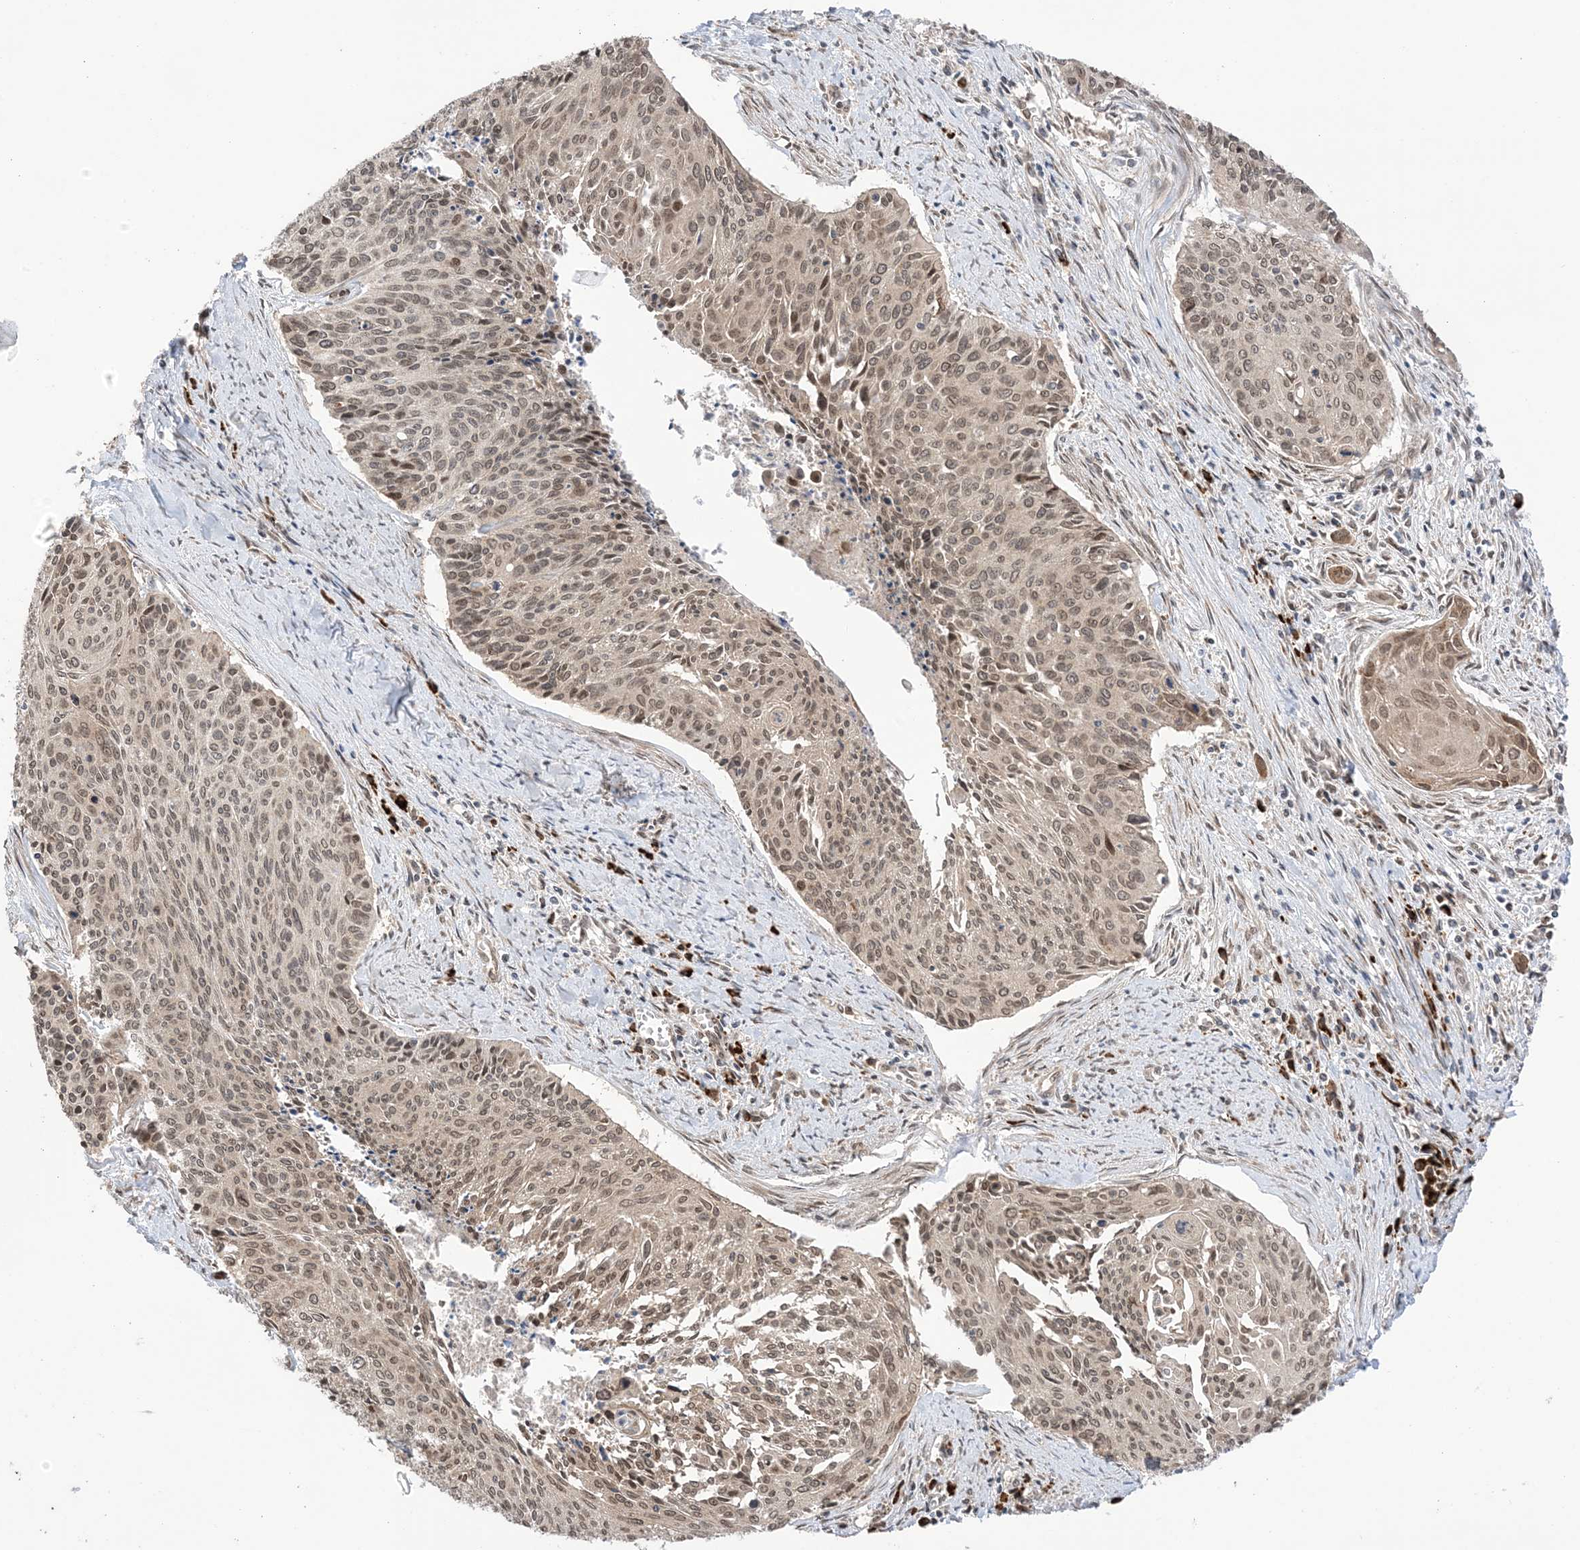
{"staining": {"intensity": "moderate", "quantity": ">75%", "location": "cytoplasmic/membranous,nuclear"}, "tissue": "cervical cancer", "cell_type": "Tumor cells", "image_type": "cancer", "snomed": [{"axis": "morphology", "description": "Squamous cell carcinoma, NOS"}, {"axis": "topography", "description": "Cervix"}], "caption": "Squamous cell carcinoma (cervical) stained with a protein marker displays moderate staining in tumor cells.", "gene": "UBE2E2", "patient": {"sex": "female", "age": 55}}